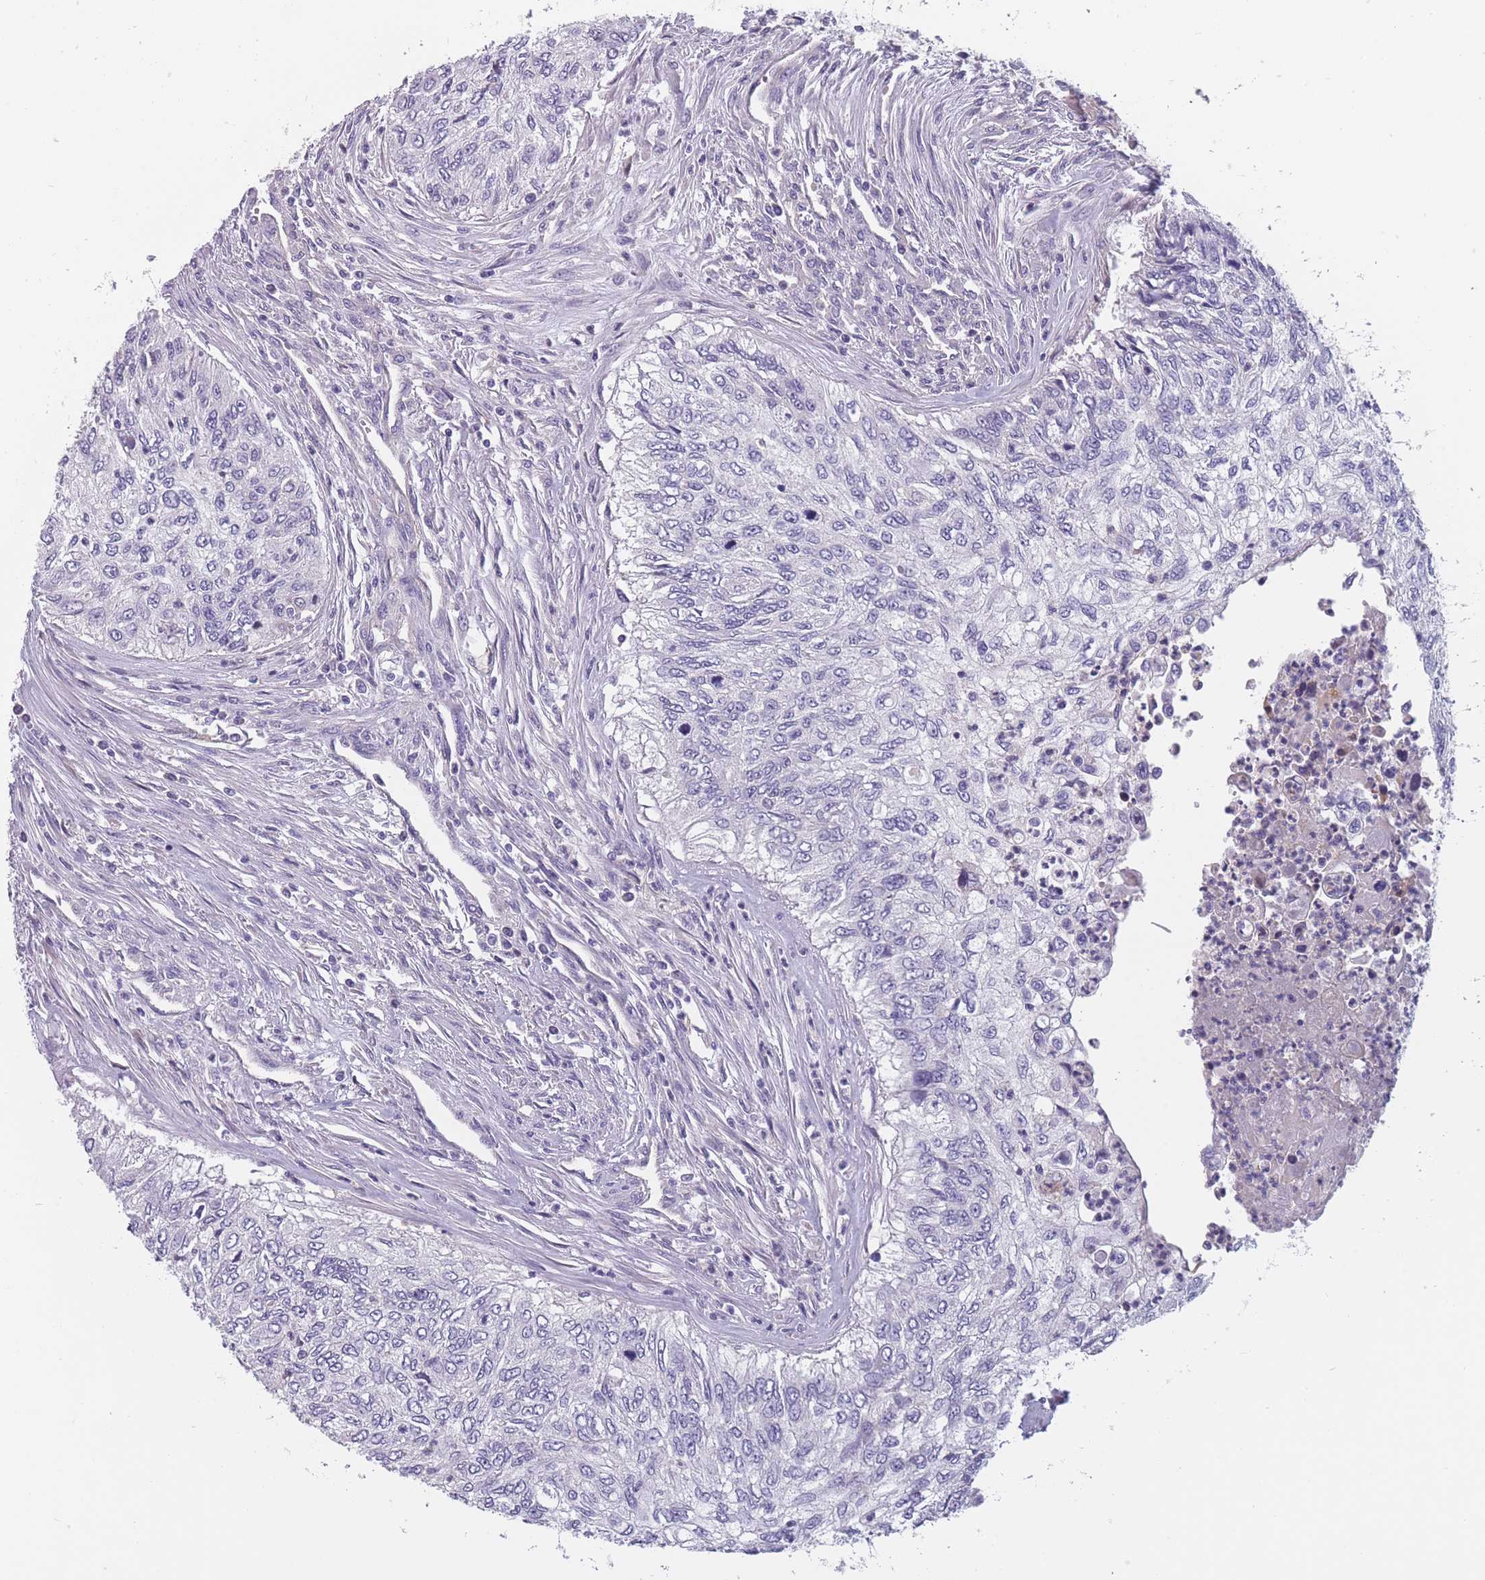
{"staining": {"intensity": "negative", "quantity": "none", "location": "none"}, "tissue": "urothelial cancer", "cell_type": "Tumor cells", "image_type": "cancer", "snomed": [{"axis": "morphology", "description": "Urothelial carcinoma, High grade"}, {"axis": "topography", "description": "Urinary bladder"}], "caption": "High power microscopy image of an immunohistochemistry (IHC) histopathology image of high-grade urothelial carcinoma, revealing no significant staining in tumor cells.", "gene": "FAM83F", "patient": {"sex": "female", "age": 60}}